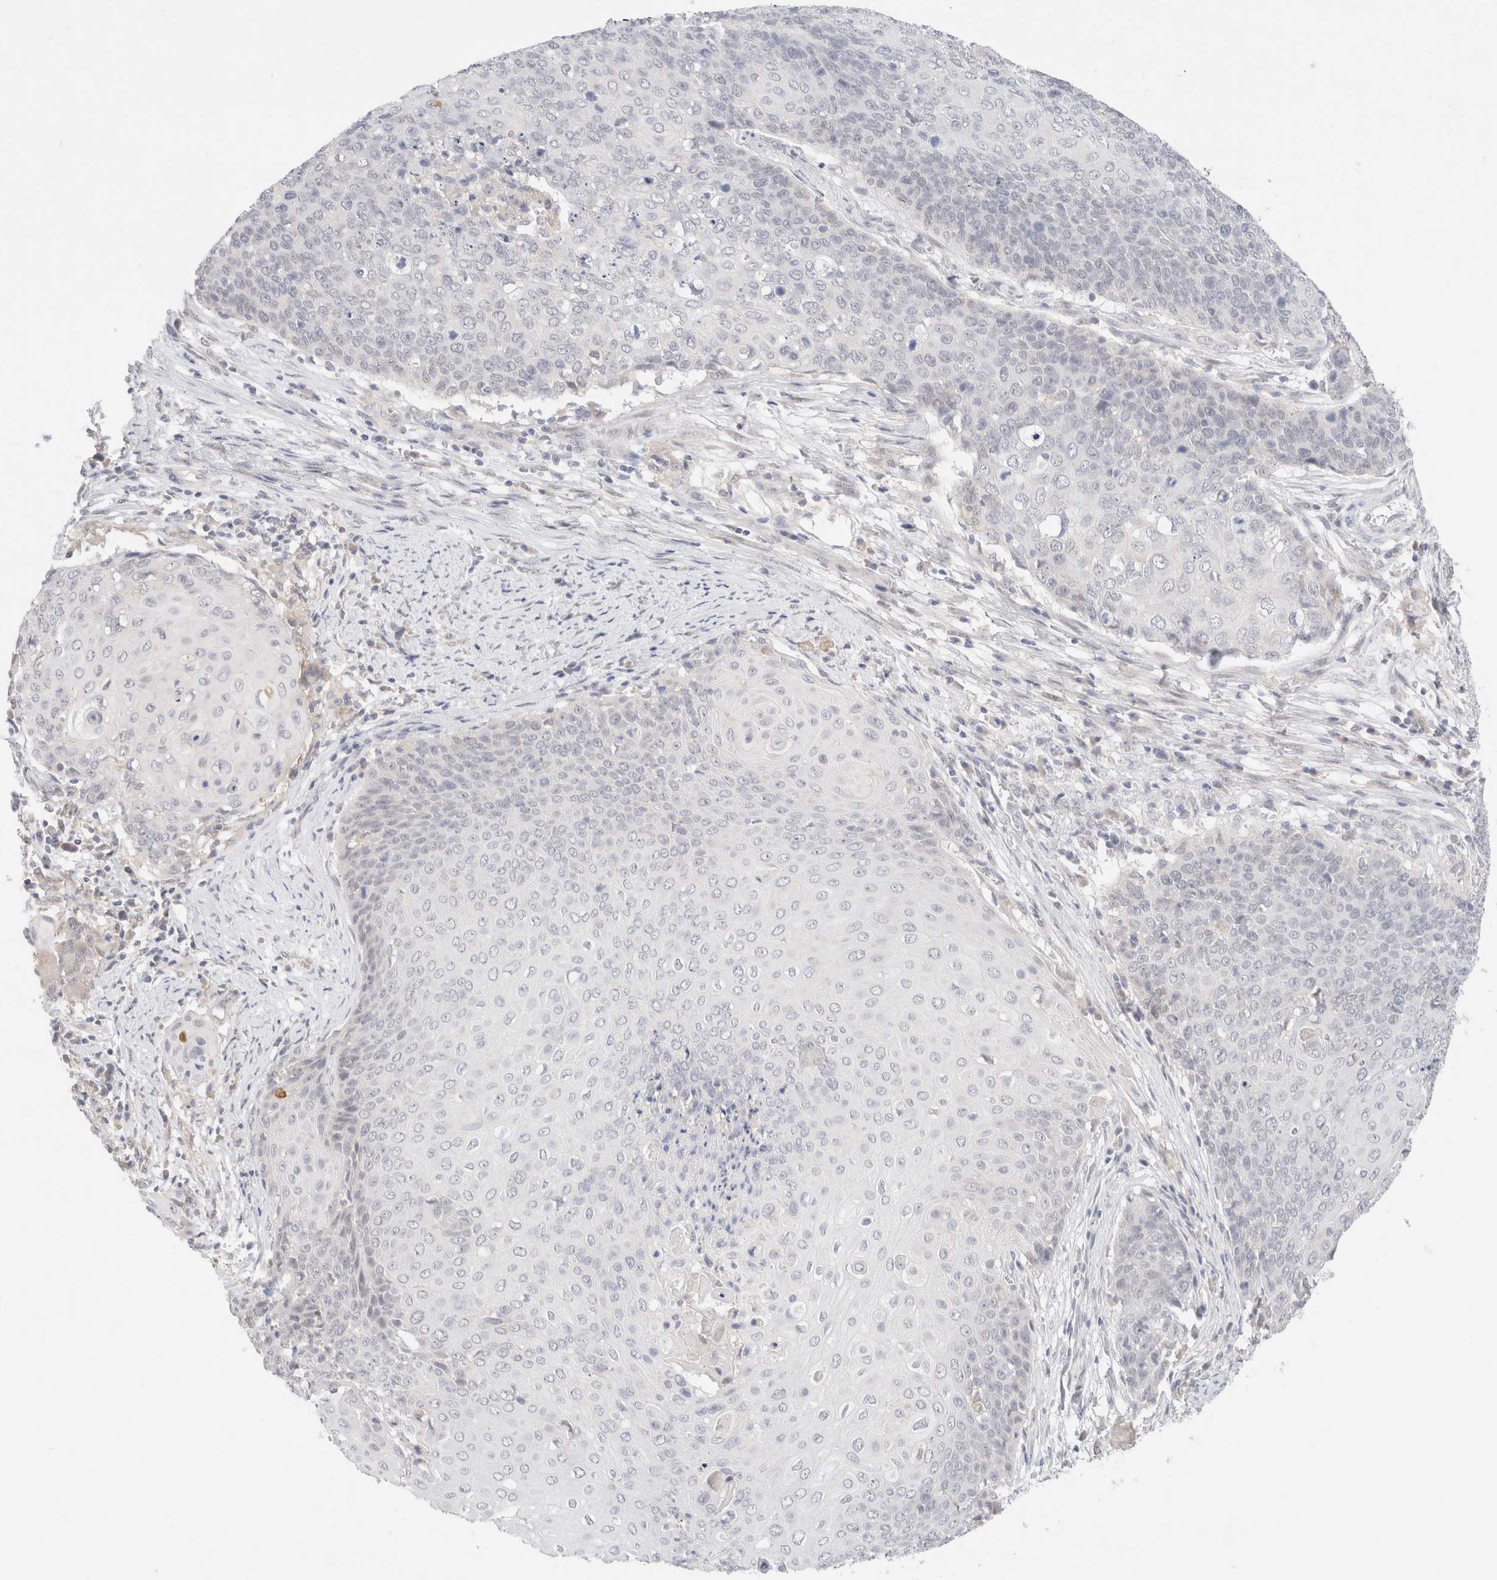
{"staining": {"intensity": "negative", "quantity": "none", "location": "none"}, "tissue": "cervical cancer", "cell_type": "Tumor cells", "image_type": "cancer", "snomed": [{"axis": "morphology", "description": "Squamous cell carcinoma, NOS"}, {"axis": "topography", "description": "Cervix"}], "caption": "This is a image of immunohistochemistry (IHC) staining of squamous cell carcinoma (cervical), which shows no expression in tumor cells.", "gene": "SPATA20", "patient": {"sex": "female", "age": 39}}